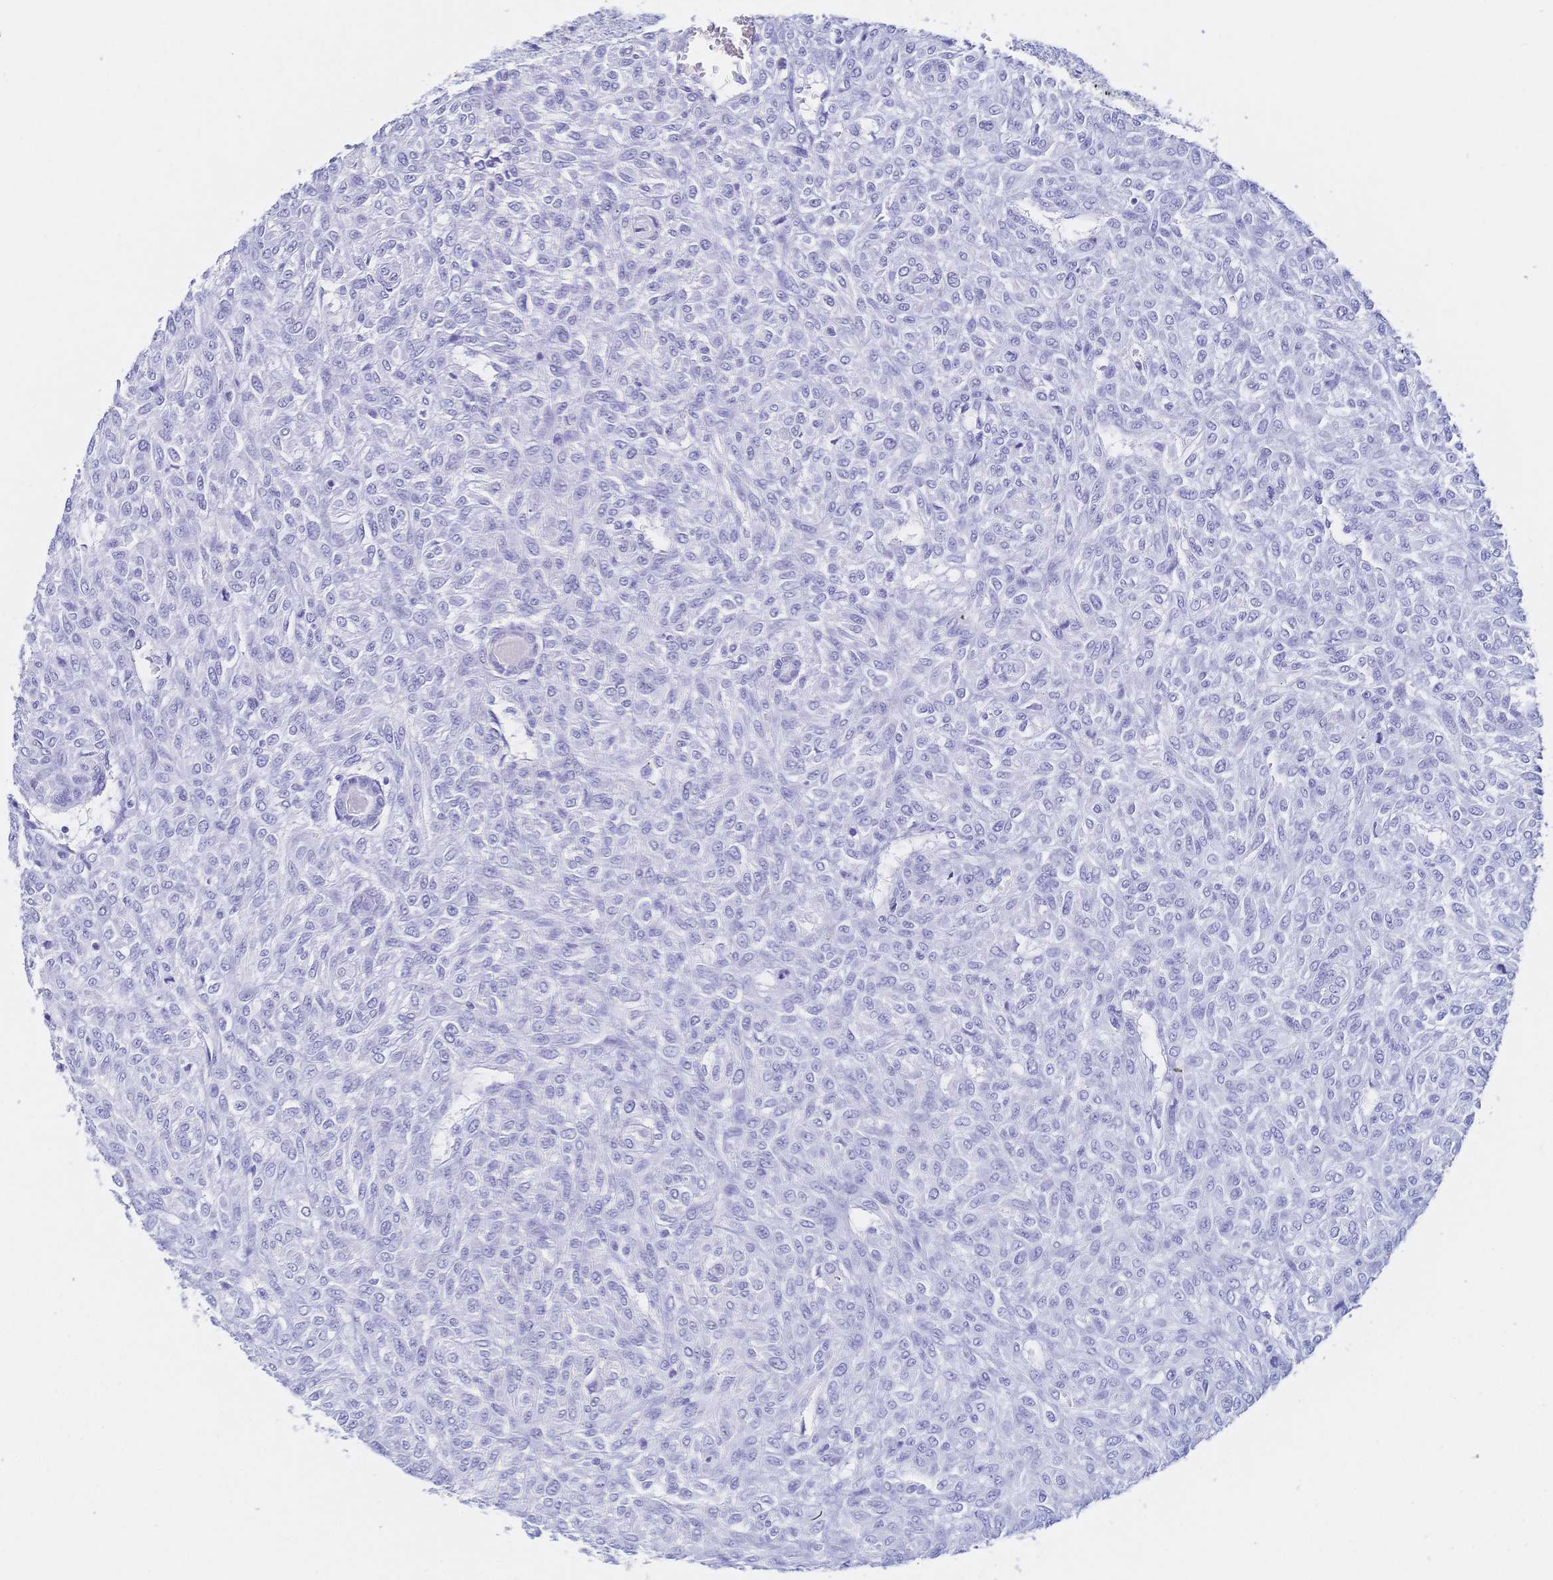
{"staining": {"intensity": "negative", "quantity": "none", "location": "none"}, "tissue": "renal cancer", "cell_type": "Tumor cells", "image_type": "cancer", "snomed": [{"axis": "morphology", "description": "Adenocarcinoma, NOS"}, {"axis": "topography", "description": "Kidney"}], "caption": "The immunohistochemistry (IHC) histopathology image has no significant positivity in tumor cells of adenocarcinoma (renal) tissue.", "gene": "MEP1B", "patient": {"sex": "male", "age": 58}}